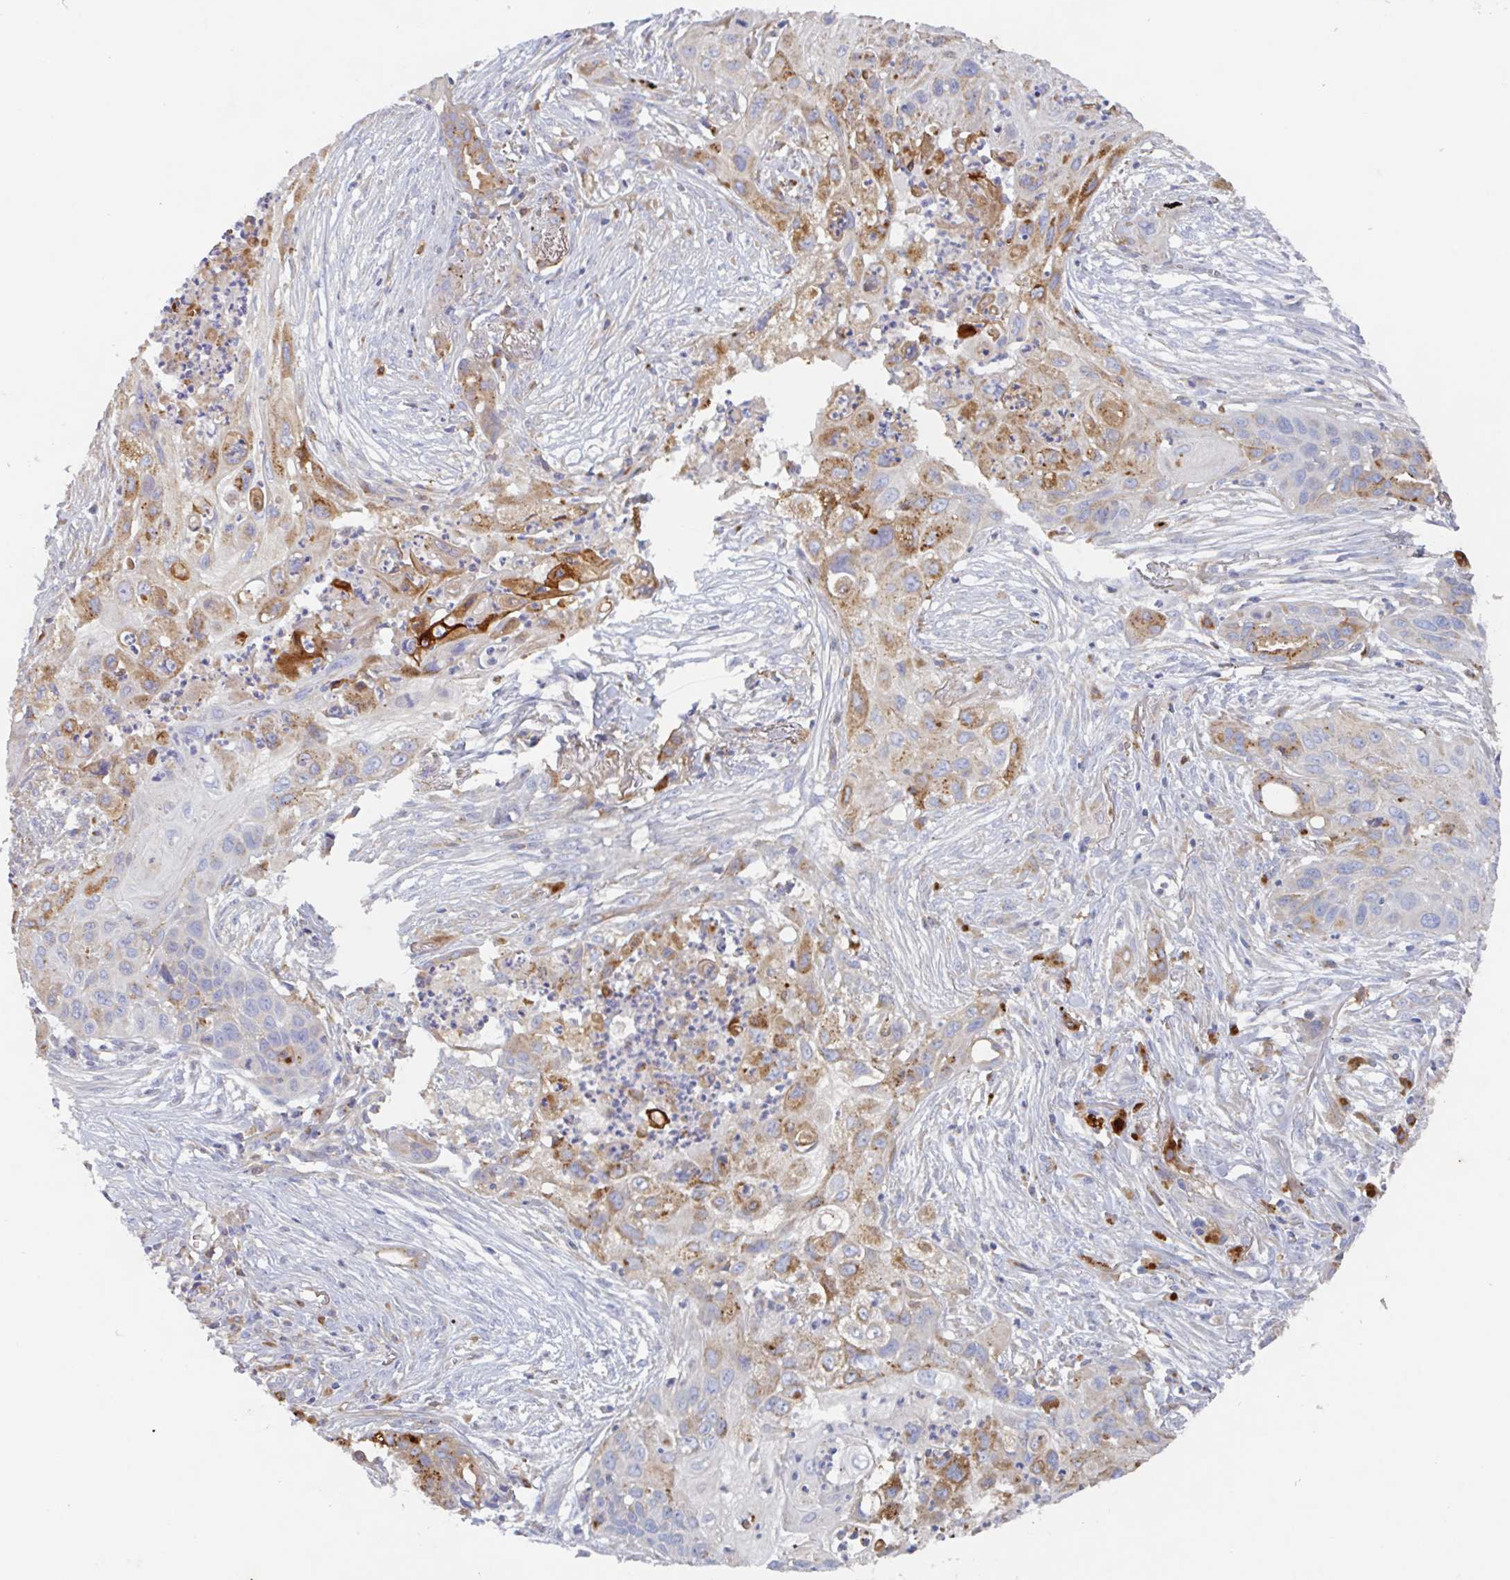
{"staining": {"intensity": "moderate", "quantity": ">75%", "location": "cytoplasmic/membranous"}, "tissue": "lung cancer", "cell_type": "Tumor cells", "image_type": "cancer", "snomed": [{"axis": "morphology", "description": "Squamous cell carcinoma, NOS"}, {"axis": "topography", "description": "Lung"}], "caption": "The photomicrograph shows a brown stain indicating the presence of a protein in the cytoplasmic/membranous of tumor cells in lung squamous cell carcinoma. Using DAB (3,3'-diaminobenzidine) (brown) and hematoxylin (blue) stains, captured at high magnification using brightfield microscopy.", "gene": "MANBA", "patient": {"sex": "male", "age": 71}}